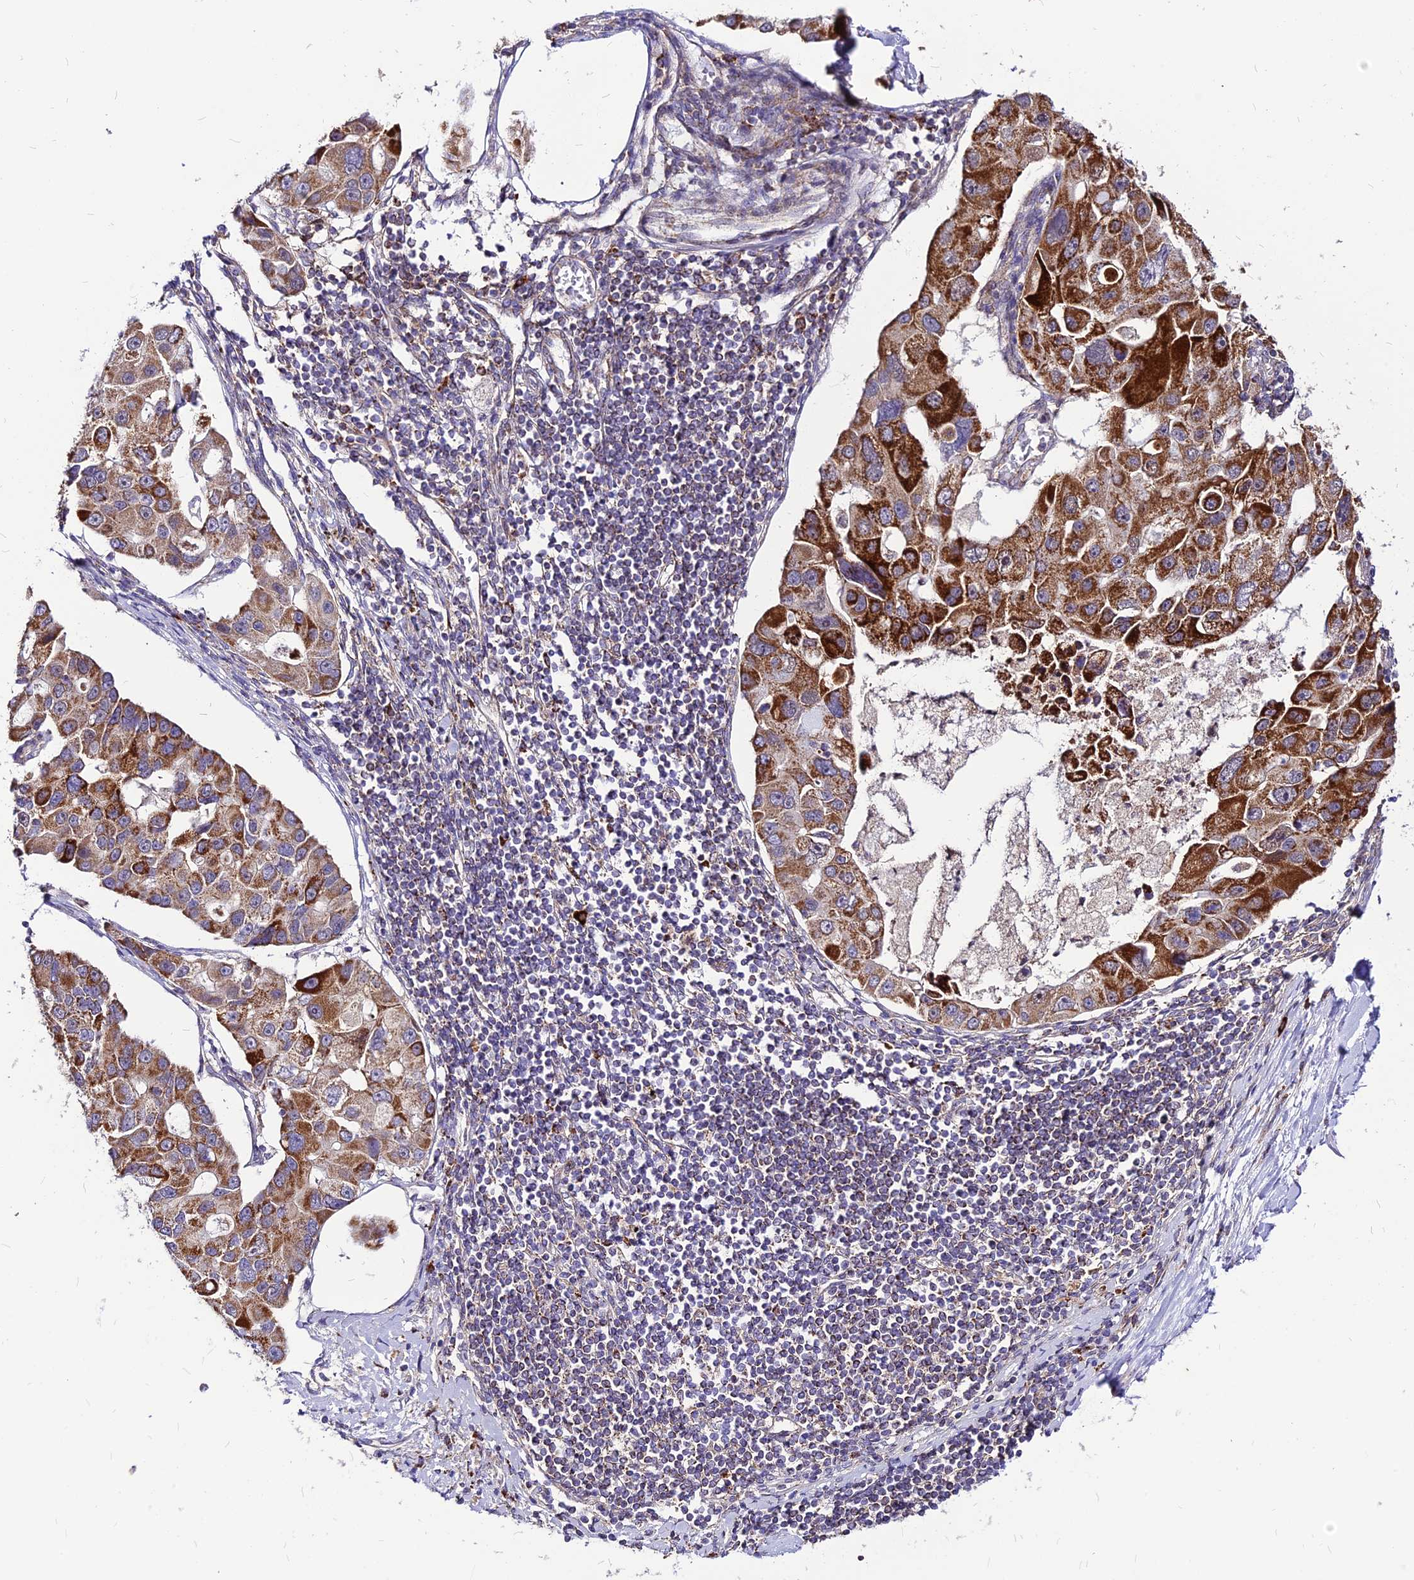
{"staining": {"intensity": "strong", "quantity": ">75%", "location": "cytoplasmic/membranous"}, "tissue": "lung cancer", "cell_type": "Tumor cells", "image_type": "cancer", "snomed": [{"axis": "morphology", "description": "Adenocarcinoma, NOS"}, {"axis": "topography", "description": "Lung"}], "caption": "Protein staining exhibits strong cytoplasmic/membranous expression in approximately >75% of tumor cells in lung cancer.", "gene": "ECI1", "patient": {"sex": "female", "age": 54}}